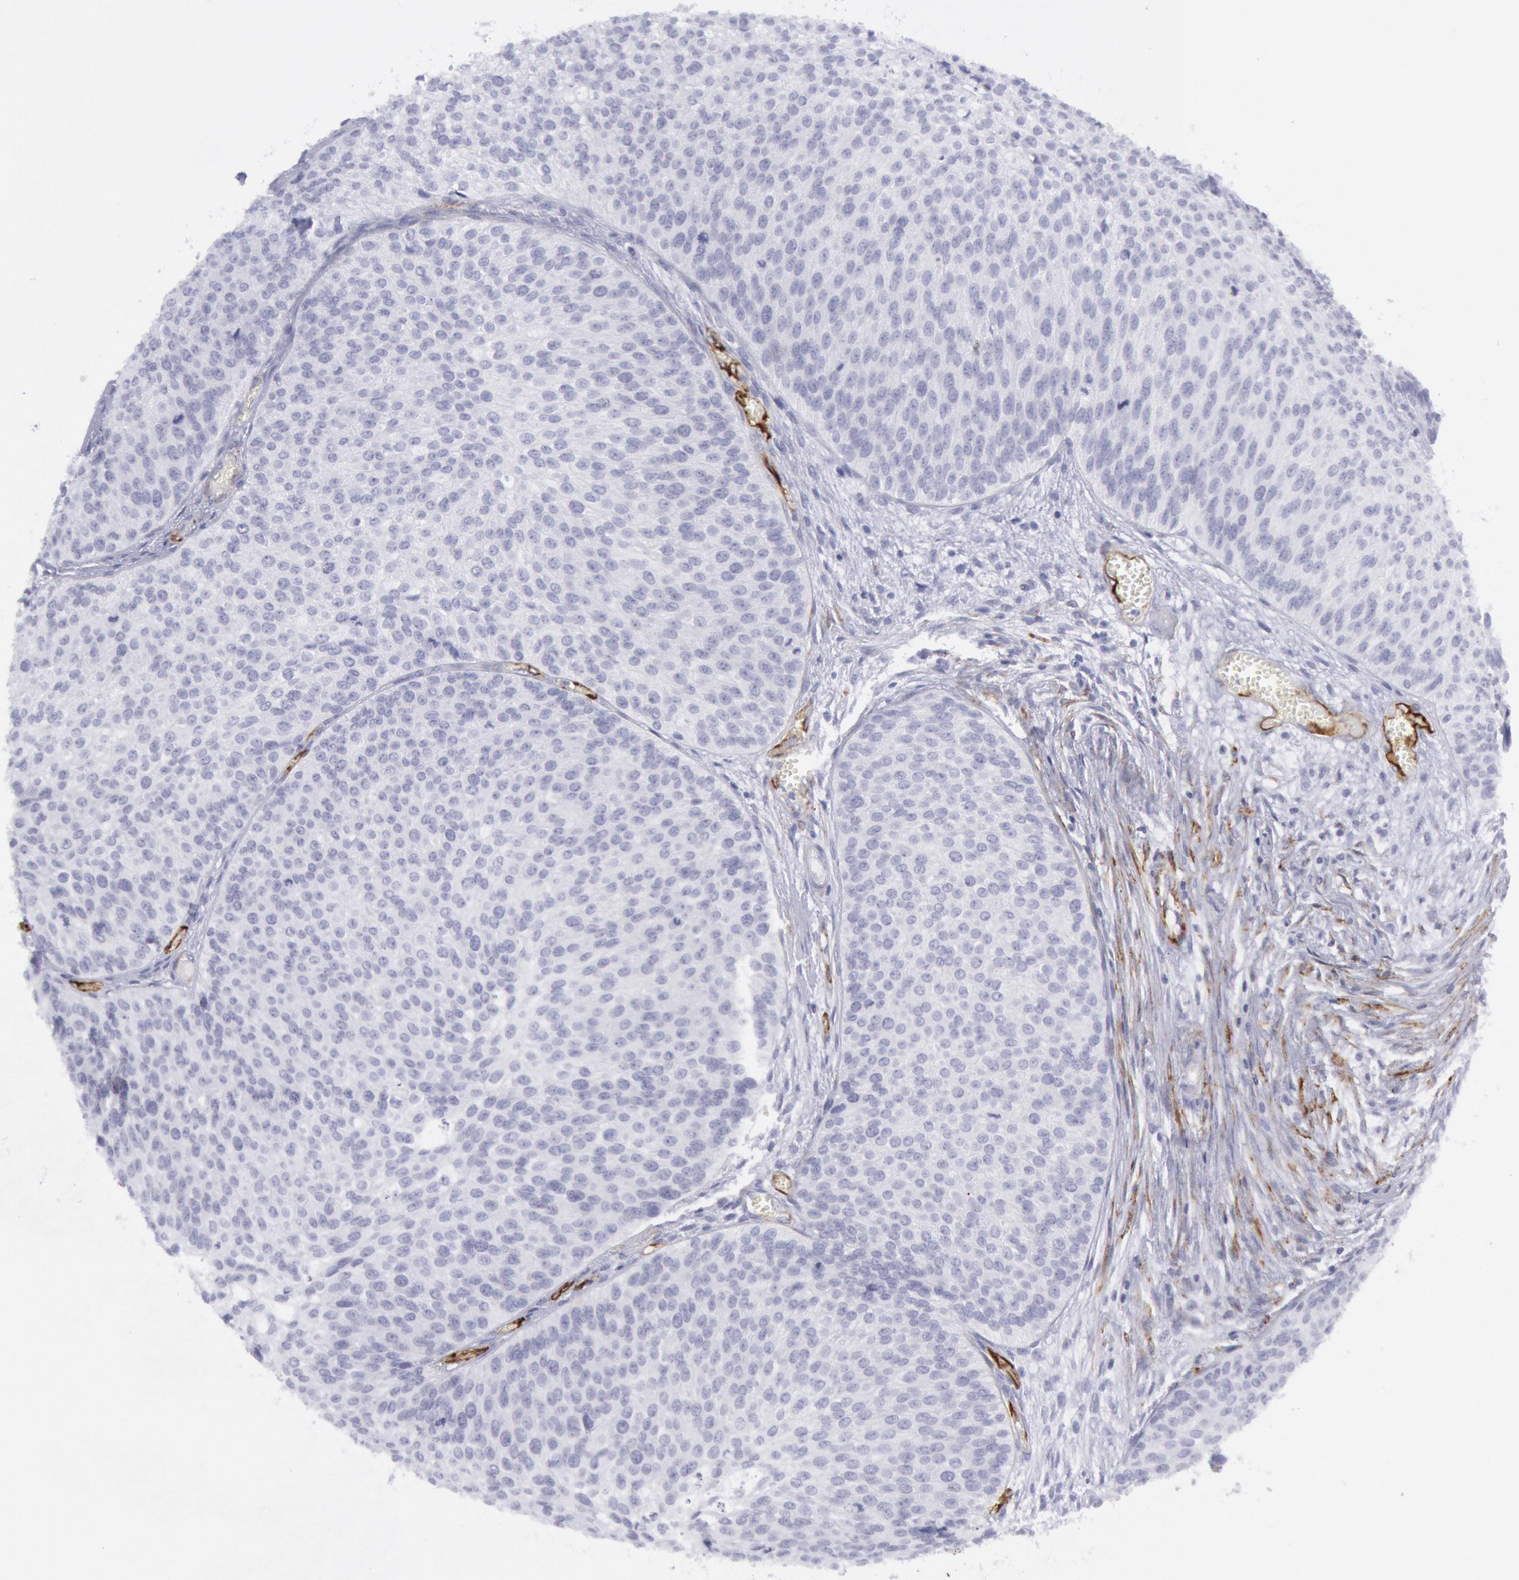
{"staining": {"intensity": "negative", "quantity": "none", "location": "none"}, "tissue": "urothelial cancer", "cell_type": "Tumor cells", "image_type": "cancer", "snomed": [{"axis": "morphology", "description": "Urothelial carcinoma, Low grade"}, {"axis": "topography", "description": "Urinary bladder"}], "caption": "An image of urothelial cancer stained for a protein reveals no brown staining in tumor cells.", "gene": "CDH13", "patient": {"sex": "male", "age": 84}}